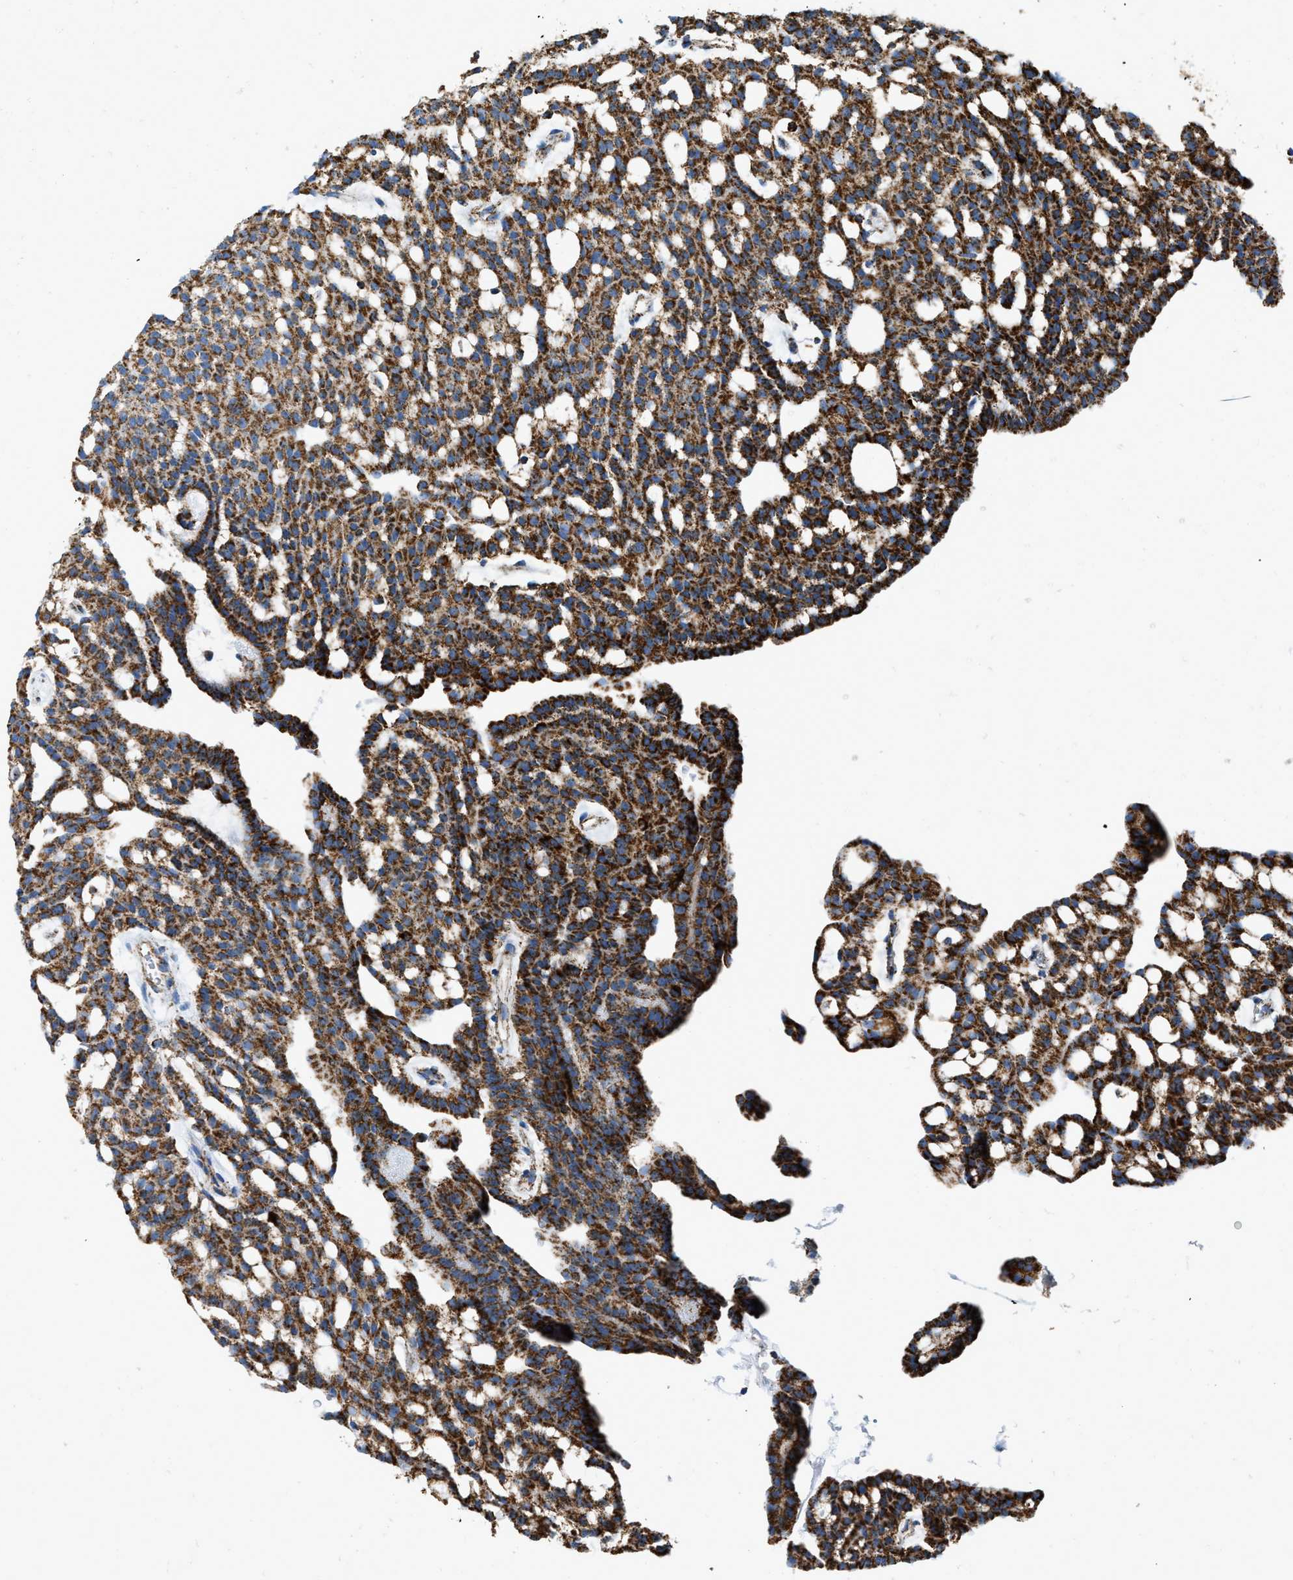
{"staining": {"intensity": "strong", "quantity": ">75%", "location": "cytoplasmic/membranous"}, "tissue": "renal cancer", "cell_type": "Tumor cells", "image_type": "cancer", "snomed": [{"axis": "morphology", "description": "Adenocarcinoma, NOS"}, {"axis": "topography", "description": "Kidney"}], "caption": "Adenocarcinoma (renal) stained with a protein marker shows strong staining in tumor cells.", "gene": "ETFB", "patient": {"sex": "male", "age": 63}}